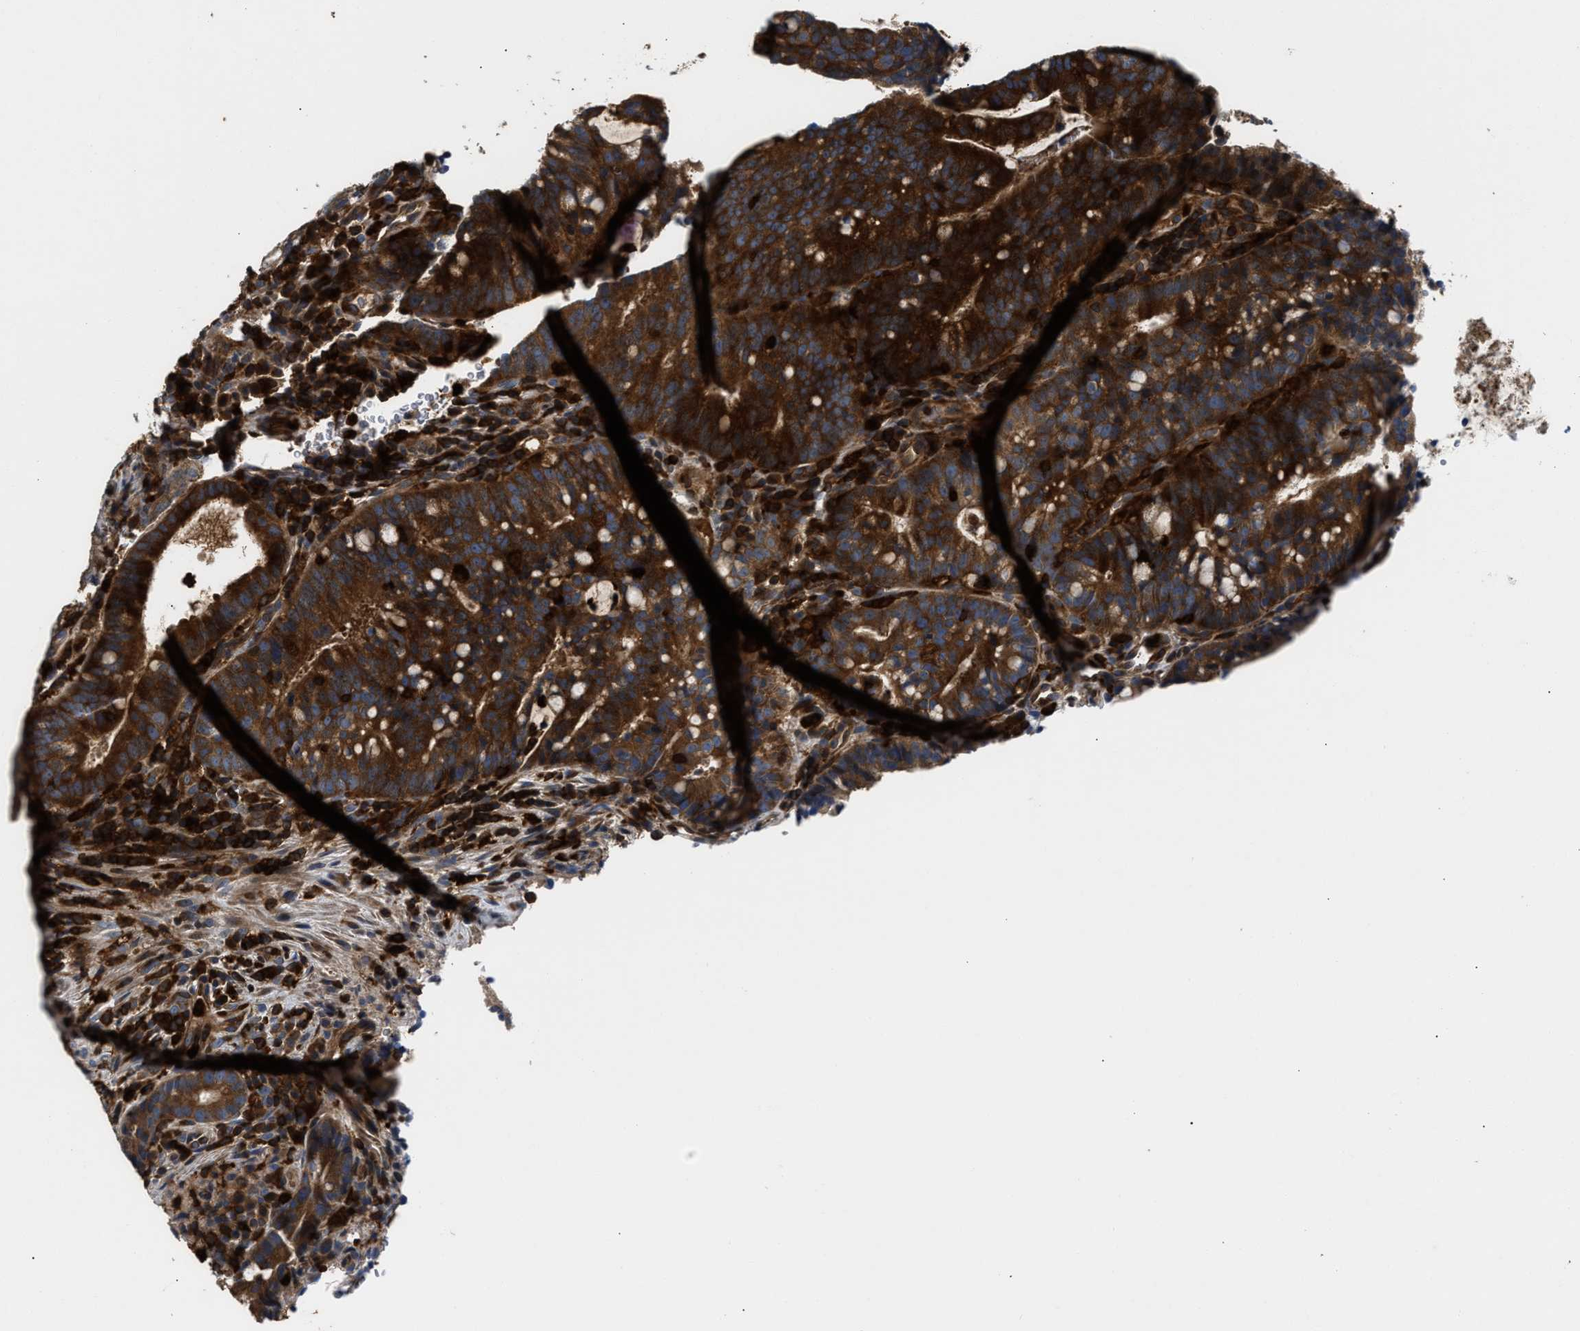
{"staining": {"intensity": "strong", "quantity": ">75%", "location": "cytoplasmic/membranous"}, "tissue": "colorectal cancer", "cell_type": "Tumor cells", "image_type": "cancer", "snomed": [{"axis": "morphology", "description": "Adenocarcinoma, NOS"}, {"axis": "topography", "description": "Colon"}], "caption": "Immunohistochemical staining of adenocarcinoma (colorectal) demonstrates high levels of strong cytoplasmic/membranous staining in approximately >75% of tumor cells.", "gene": "OSTF1", "patient": {"sex": "female", "age": 66}}